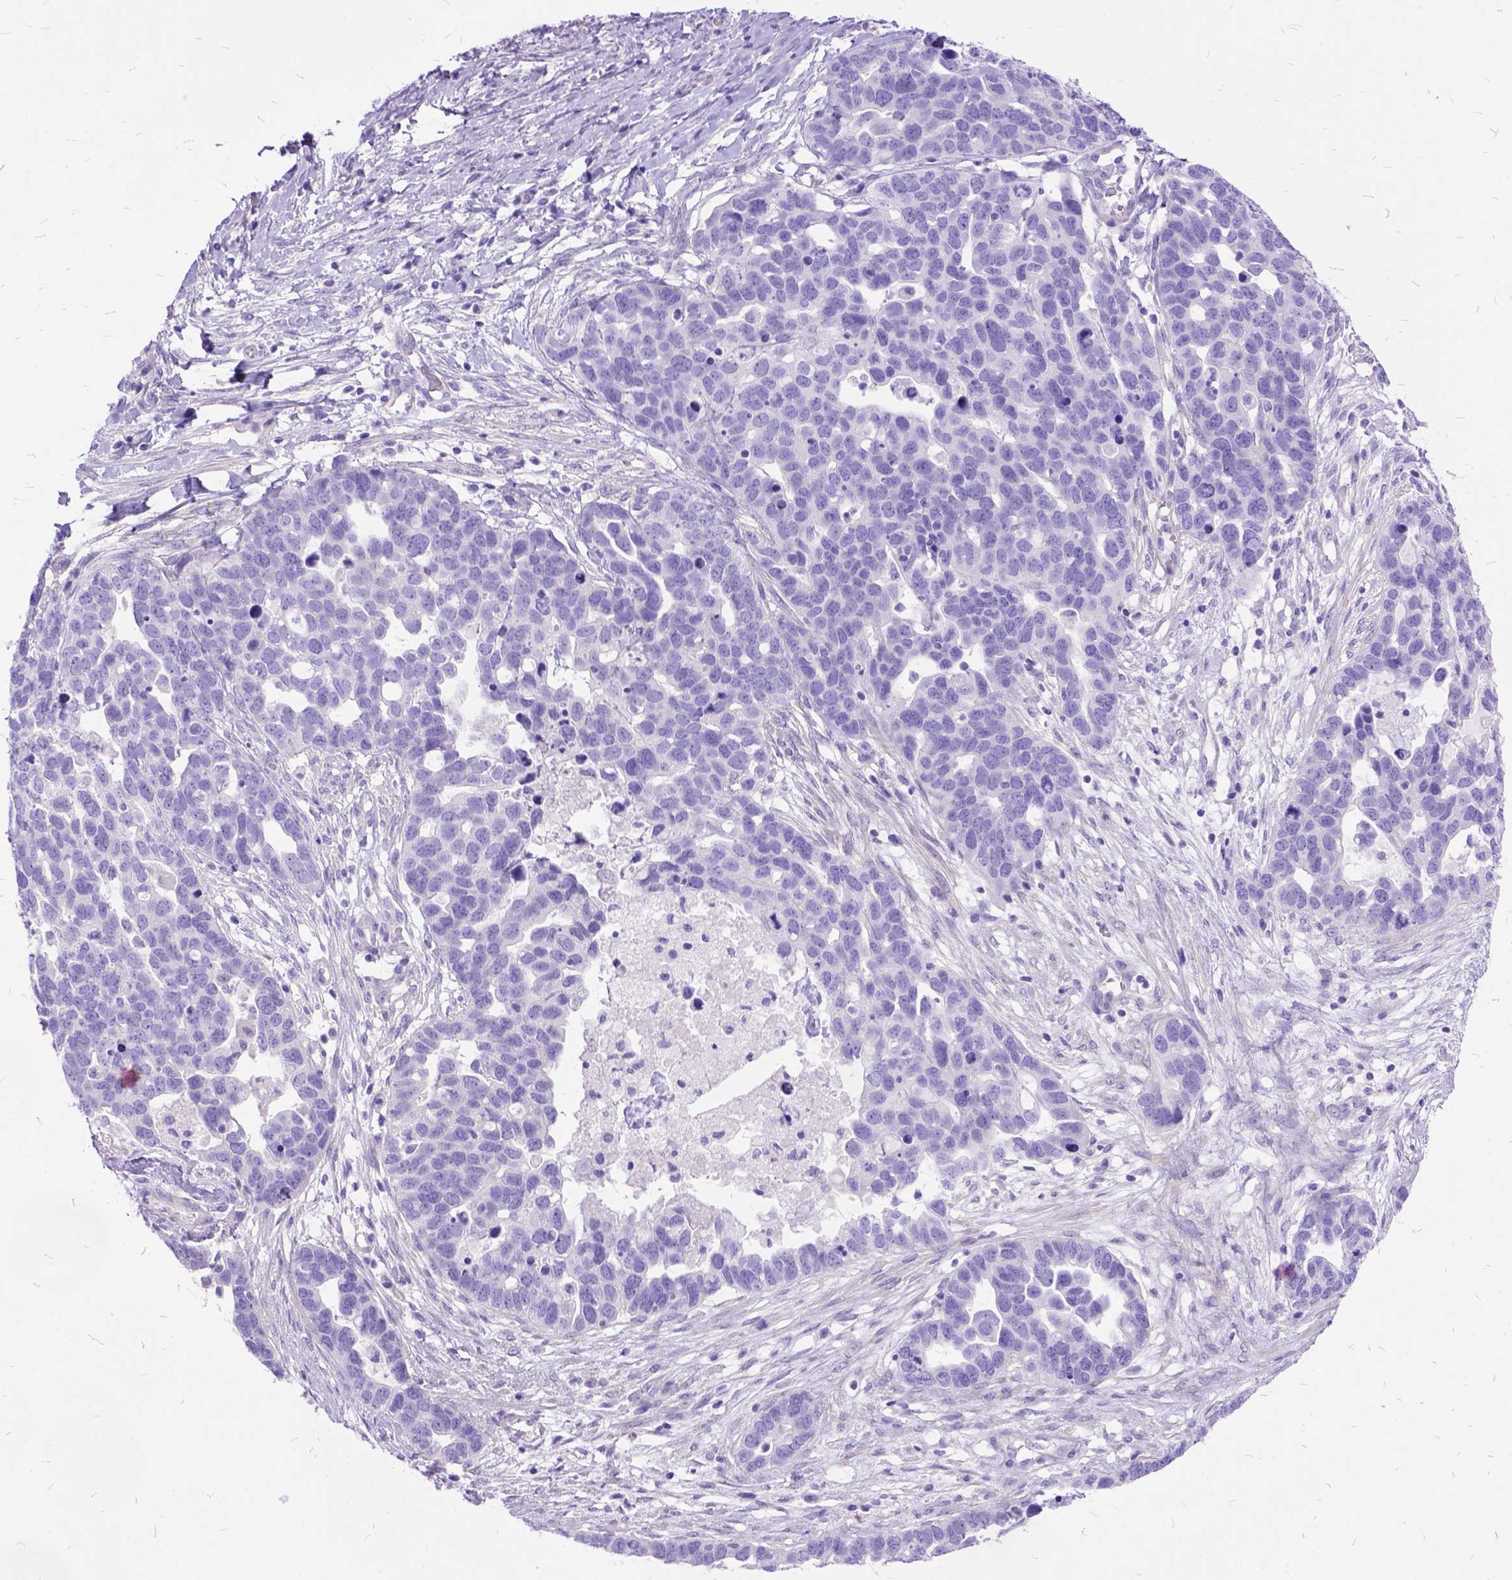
{"staining": {"intensity": "negative", "quantity": "none", "location": "none"}, "tissue": "ovarian cancer", "cell_type": "Tumor cells", "image_type": "cancer", "snomed": [{"axis": "morphology", "description": "Cystadenocarcinoma, serous, NOS"}, {"axis": "topography", "description": "Ovary"}], "caption": "There is no significant staining in tumor cells of ovarian cancer.", "gene": "ARL9", "patient": {"sex": "female", "age": 54}}